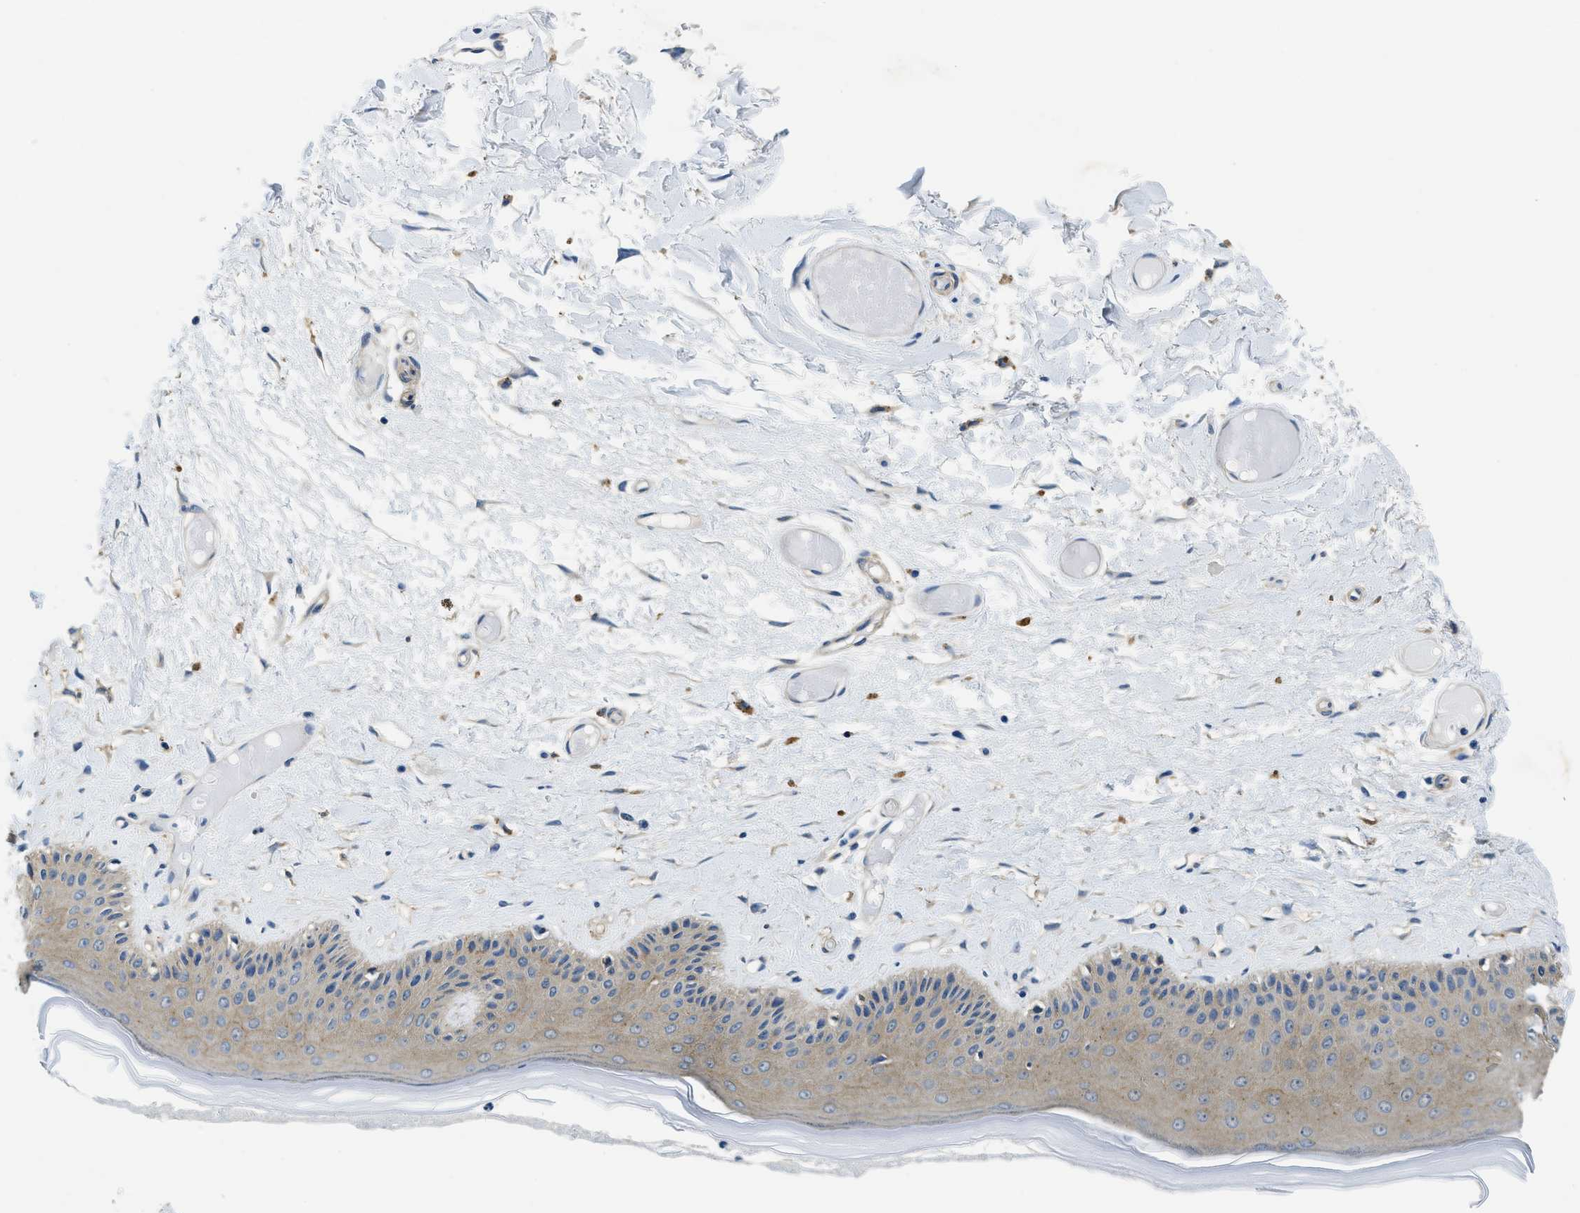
{"staining": {"intensity": "weak", "quantity": "25%-75%", "location": "cytoplasmic/membranous"}, "tissue": "skin", "cell_type": "Epidermal cells", "image_type": "normal", "snomed": [{"axis": "morphology", "description": "Normal tissue, NOS"}, {"axis": "topography", "description": "Vulva"}], "caption": "Skin stained with immunohistochemistry displays weak cytoplasmic/membranous staining in about 25%-75% of epidermal cells.", "gene": "TWF1", "patient": {"sex": "female", "age": 73}}